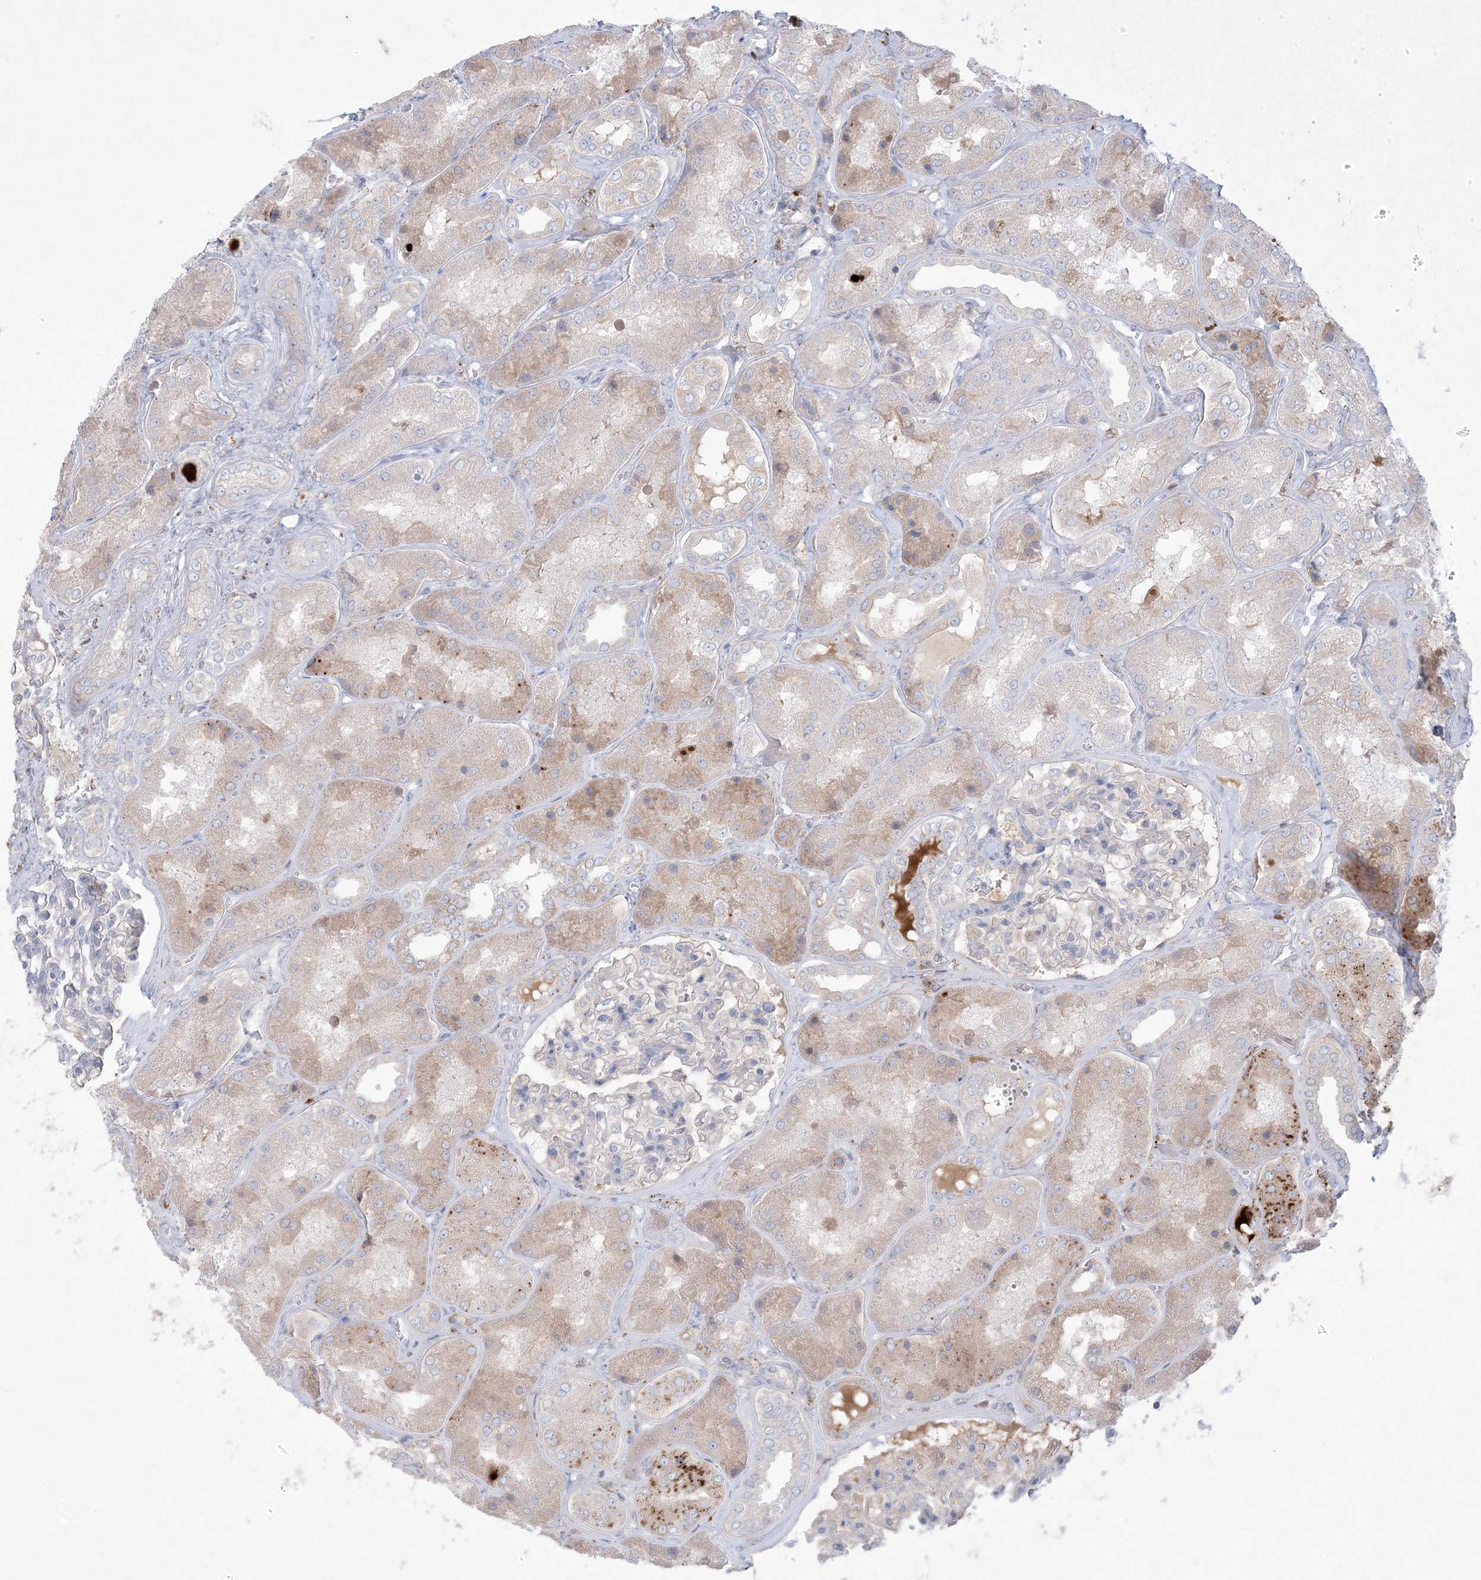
{"staining": {"intensity": "negative", "quantity": "none", "location": "none"}, "tissue": "kidney", "cell_type": "Cells in glomeruli", "image_type": "normal", "snomed": [{"axis": "morphology", "description": "Normal tissue, NOS"}, {"axis": "topography", "description": "Kidney"}], "caption": "Immunohistochemistry of unremarkable kidney demonstrates no positivity in cells in glomeruli.", "gene": "KCTD6", "patient": {"sex": "female", "age": 56}}